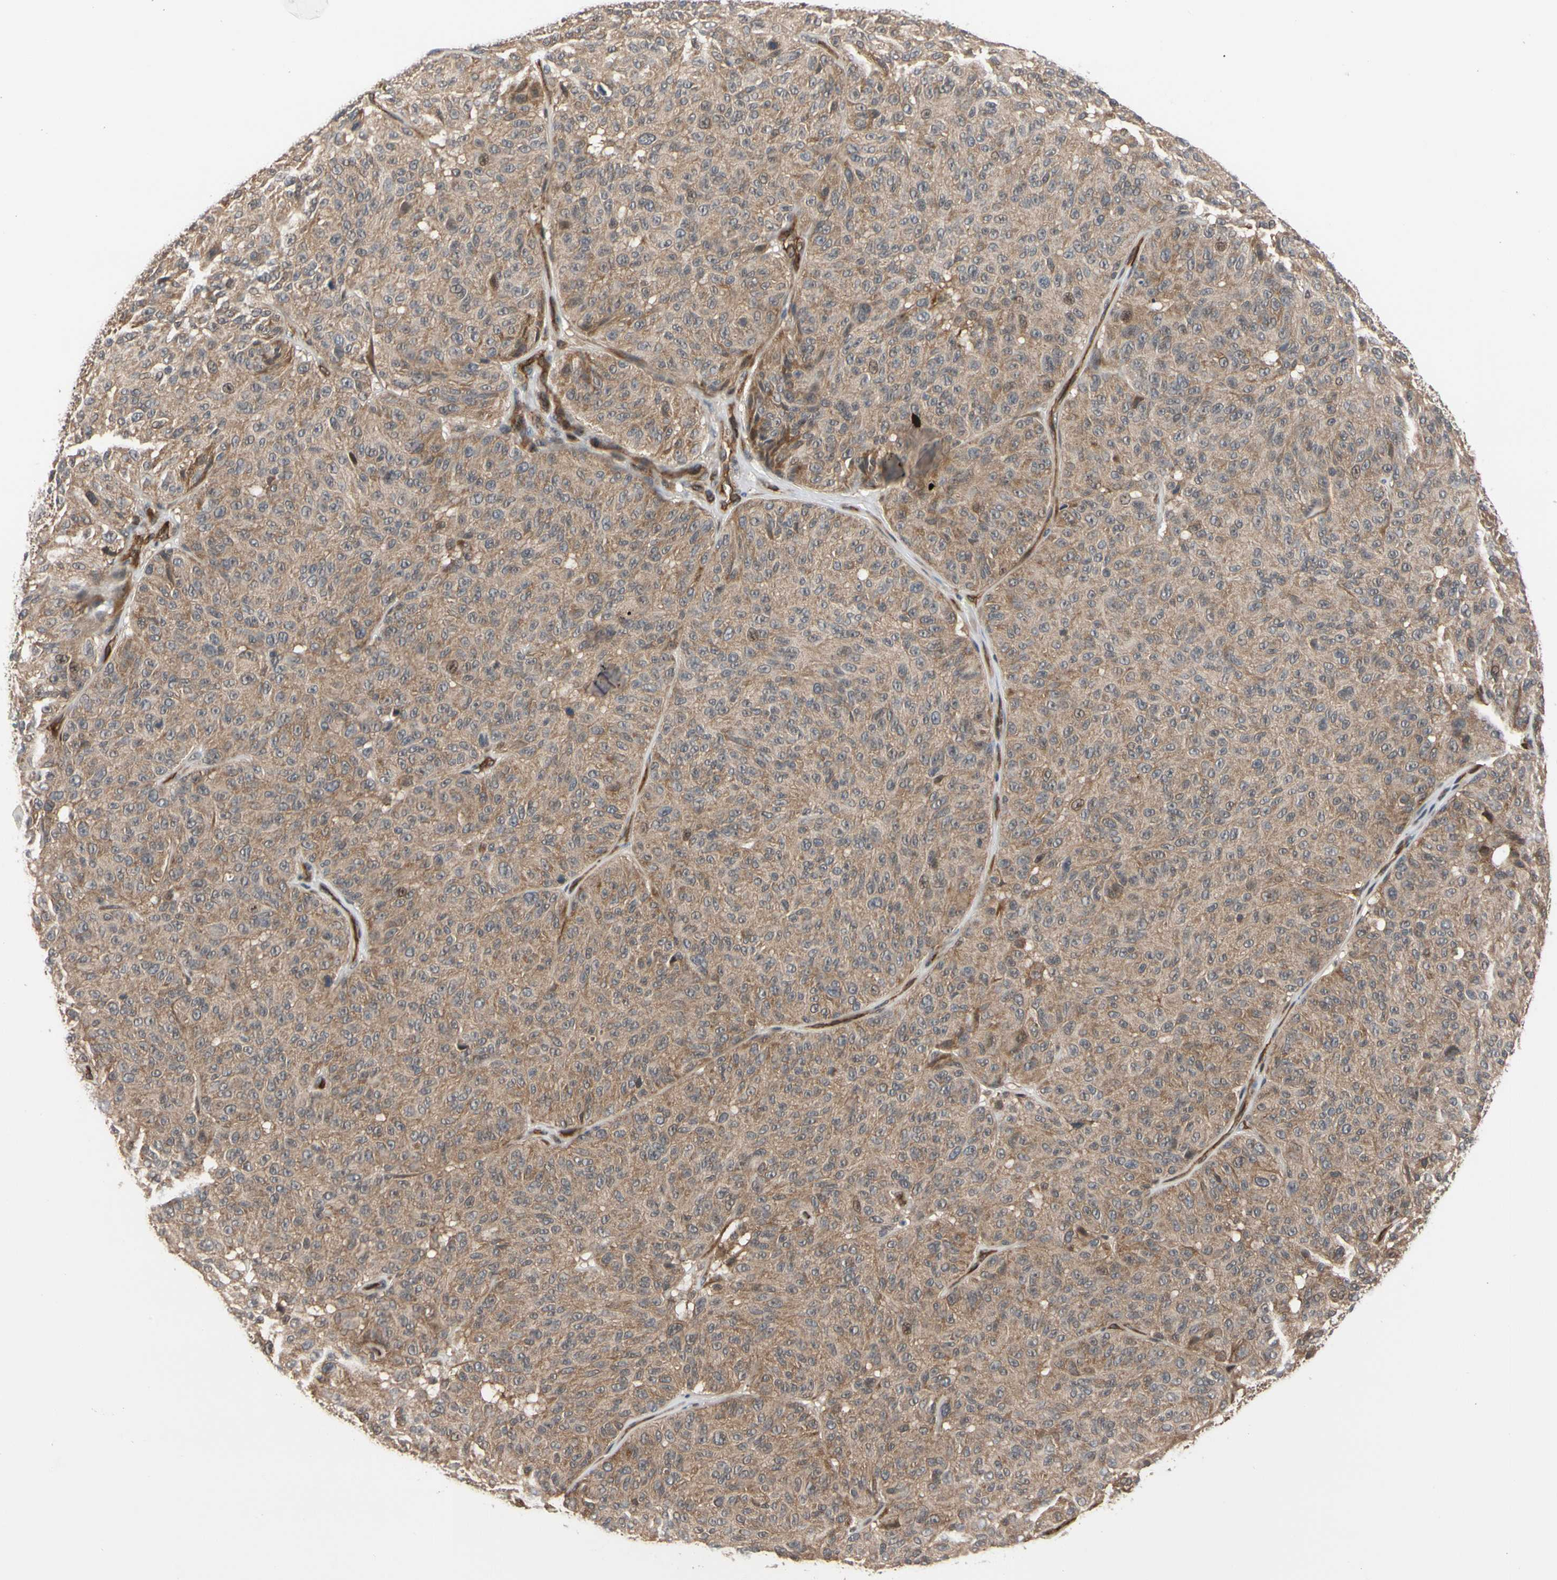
{"staining": {"intensity": "weak", "quantity": ">75%", "location": "cytoplasmic/membranous"}, "tissue": "melanoma", "cell_type": "Tumor cells", "image_type": "cancer", "snomed": [{"axis": "morphology", "description": "Malignant melanoma, NOS"}, {"axis": "topography", "description": "Skin"}], "caption": "Human malignant melanoma stained for a protein (brown) shows weak cytoplasmic/membranous positive positivity in approximately >75% of tumor cells.", "gene": "CYTIP", "patient": {"sex": "female", "age": 46}}